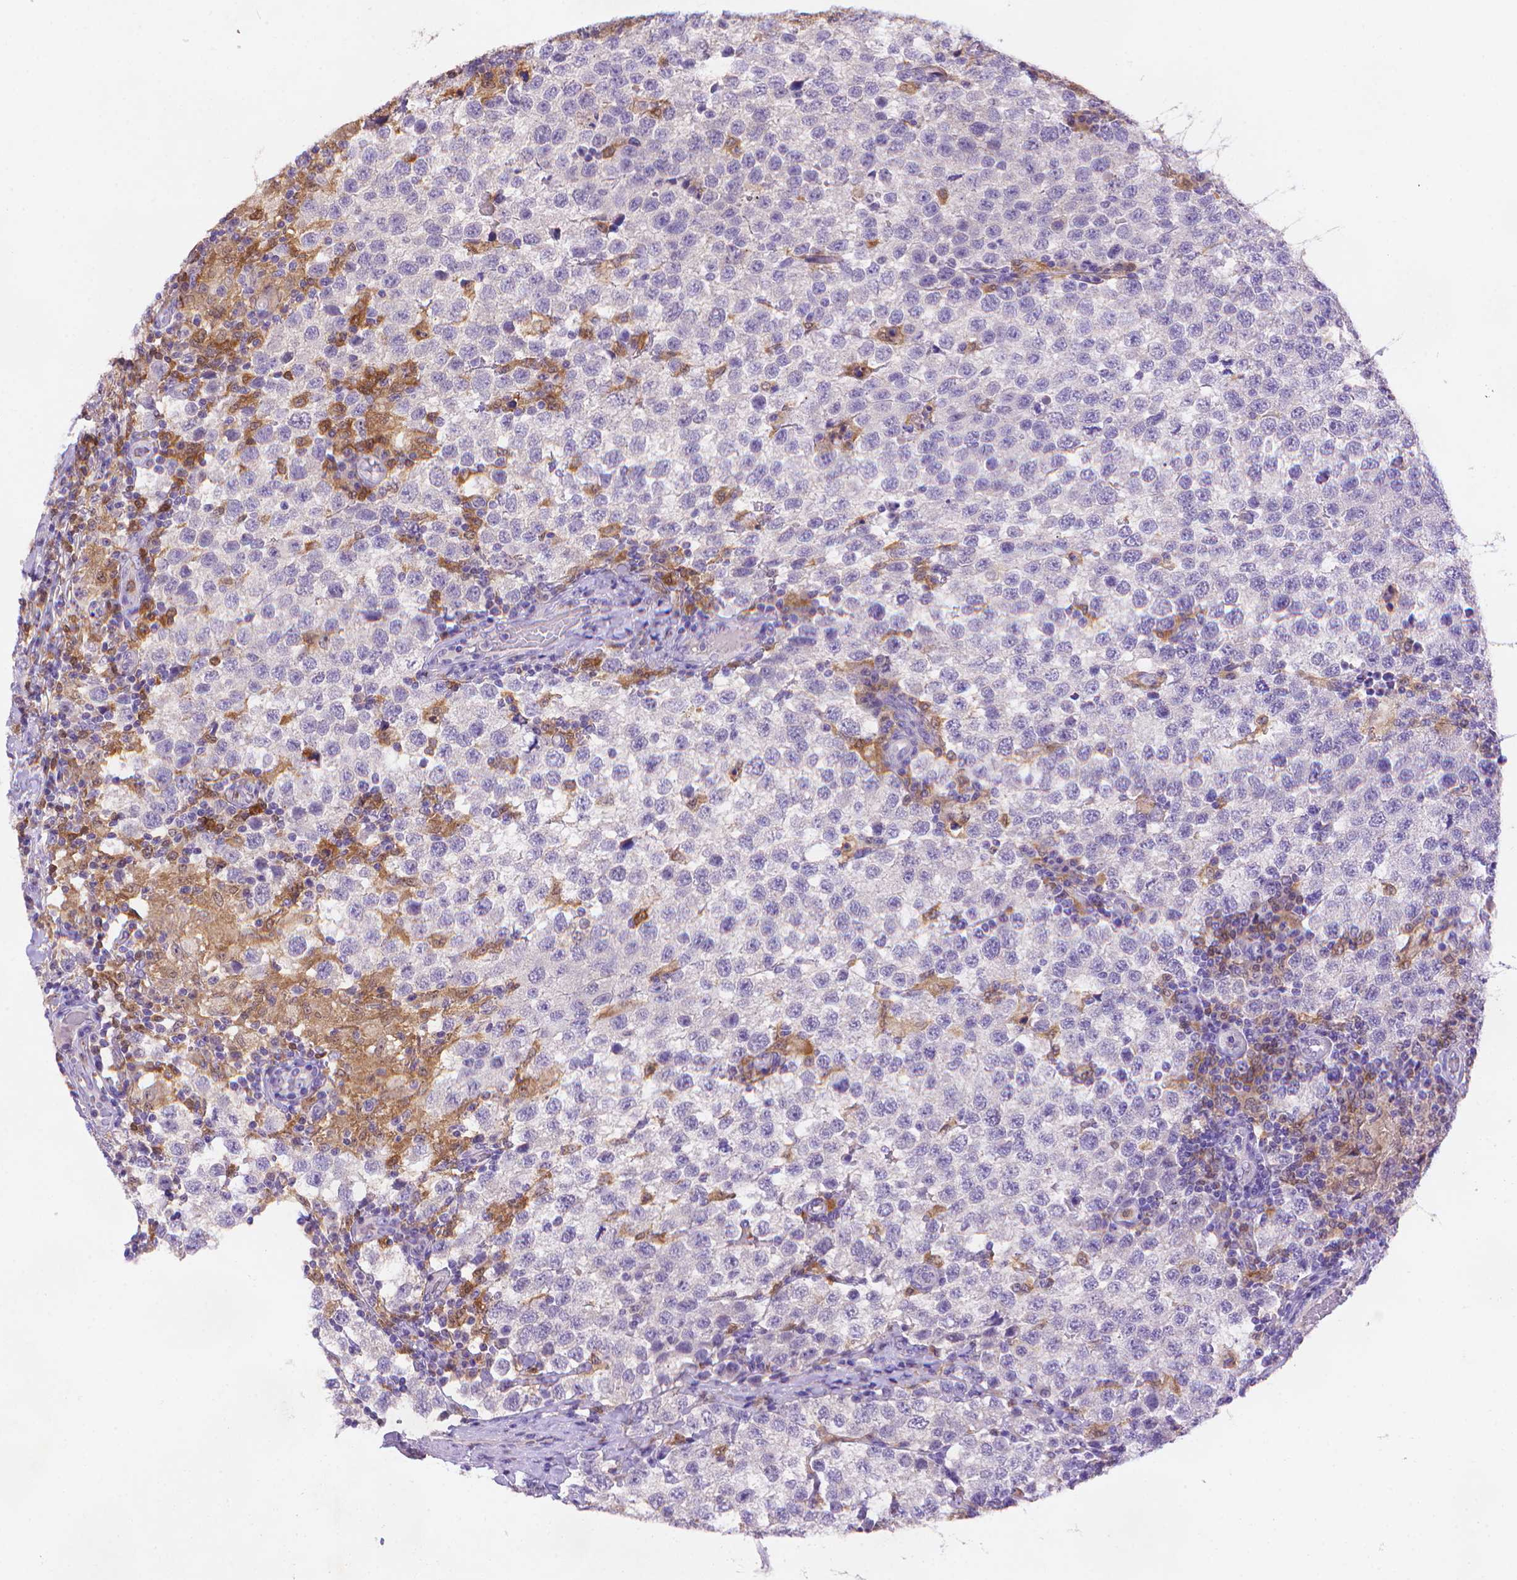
{"staining": {"intensity": "negative", "quantity": "none", "location": "none"}, "tissue": "testis cancer", "cell_type": "Tumor cells", "image_type": "cancer", "snomed": [{"axis": "morphology", "description": "Seminoma, NOS"}, {"axis": "topography", "description": "Testis"}], "caption": "Tumor cells show no significant protein positivity in testis seminoma.", "gene": "FGD2", "patient": {"sex": "male", "age": 34}}